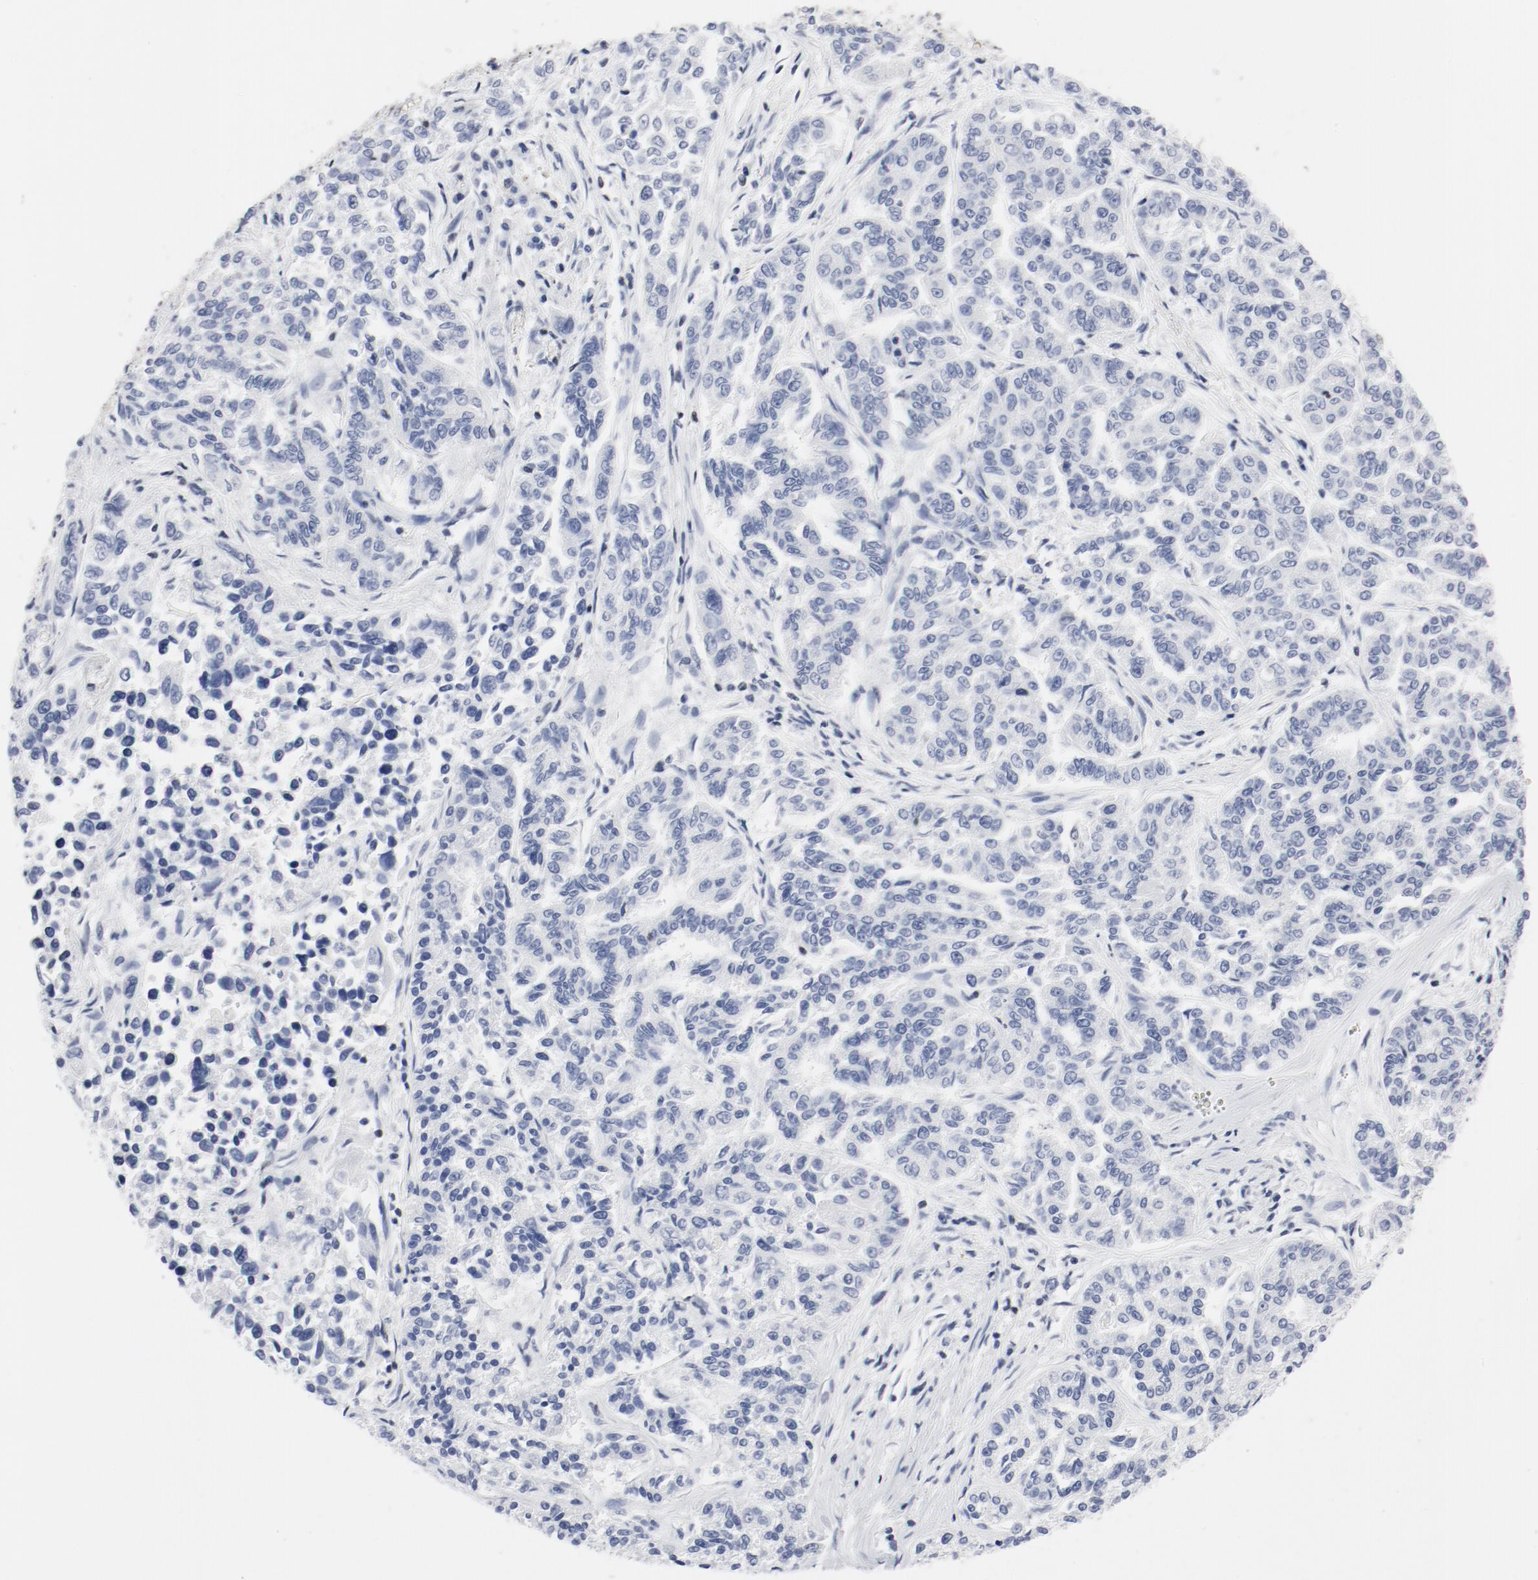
{"staining": {"intensity": "negative", "quantity": "none", "location": "none"}, "tissue": "lung cancer", "cell_type": "Tumor cells", "image_type": "cancer", "snomed": [{"axis": "morphology", "description": "Adenocarcinoma, NOS"}, {"axis": "topography", "description": "Lung"}], "caption": "High magnification brightfield microscopy of lung cancer (adenocarcinoma) stained with DAB (brown) and counterstained with hematoxylin (blue): tumor cells show no significant staining. (Brightfield microscopy of DAB (3,3'-diaminobenzidine) immunohistochemistry (IHC) at high magnification).", "gene": "ARNT", "patient": {"sex": "male", "age": 84}}